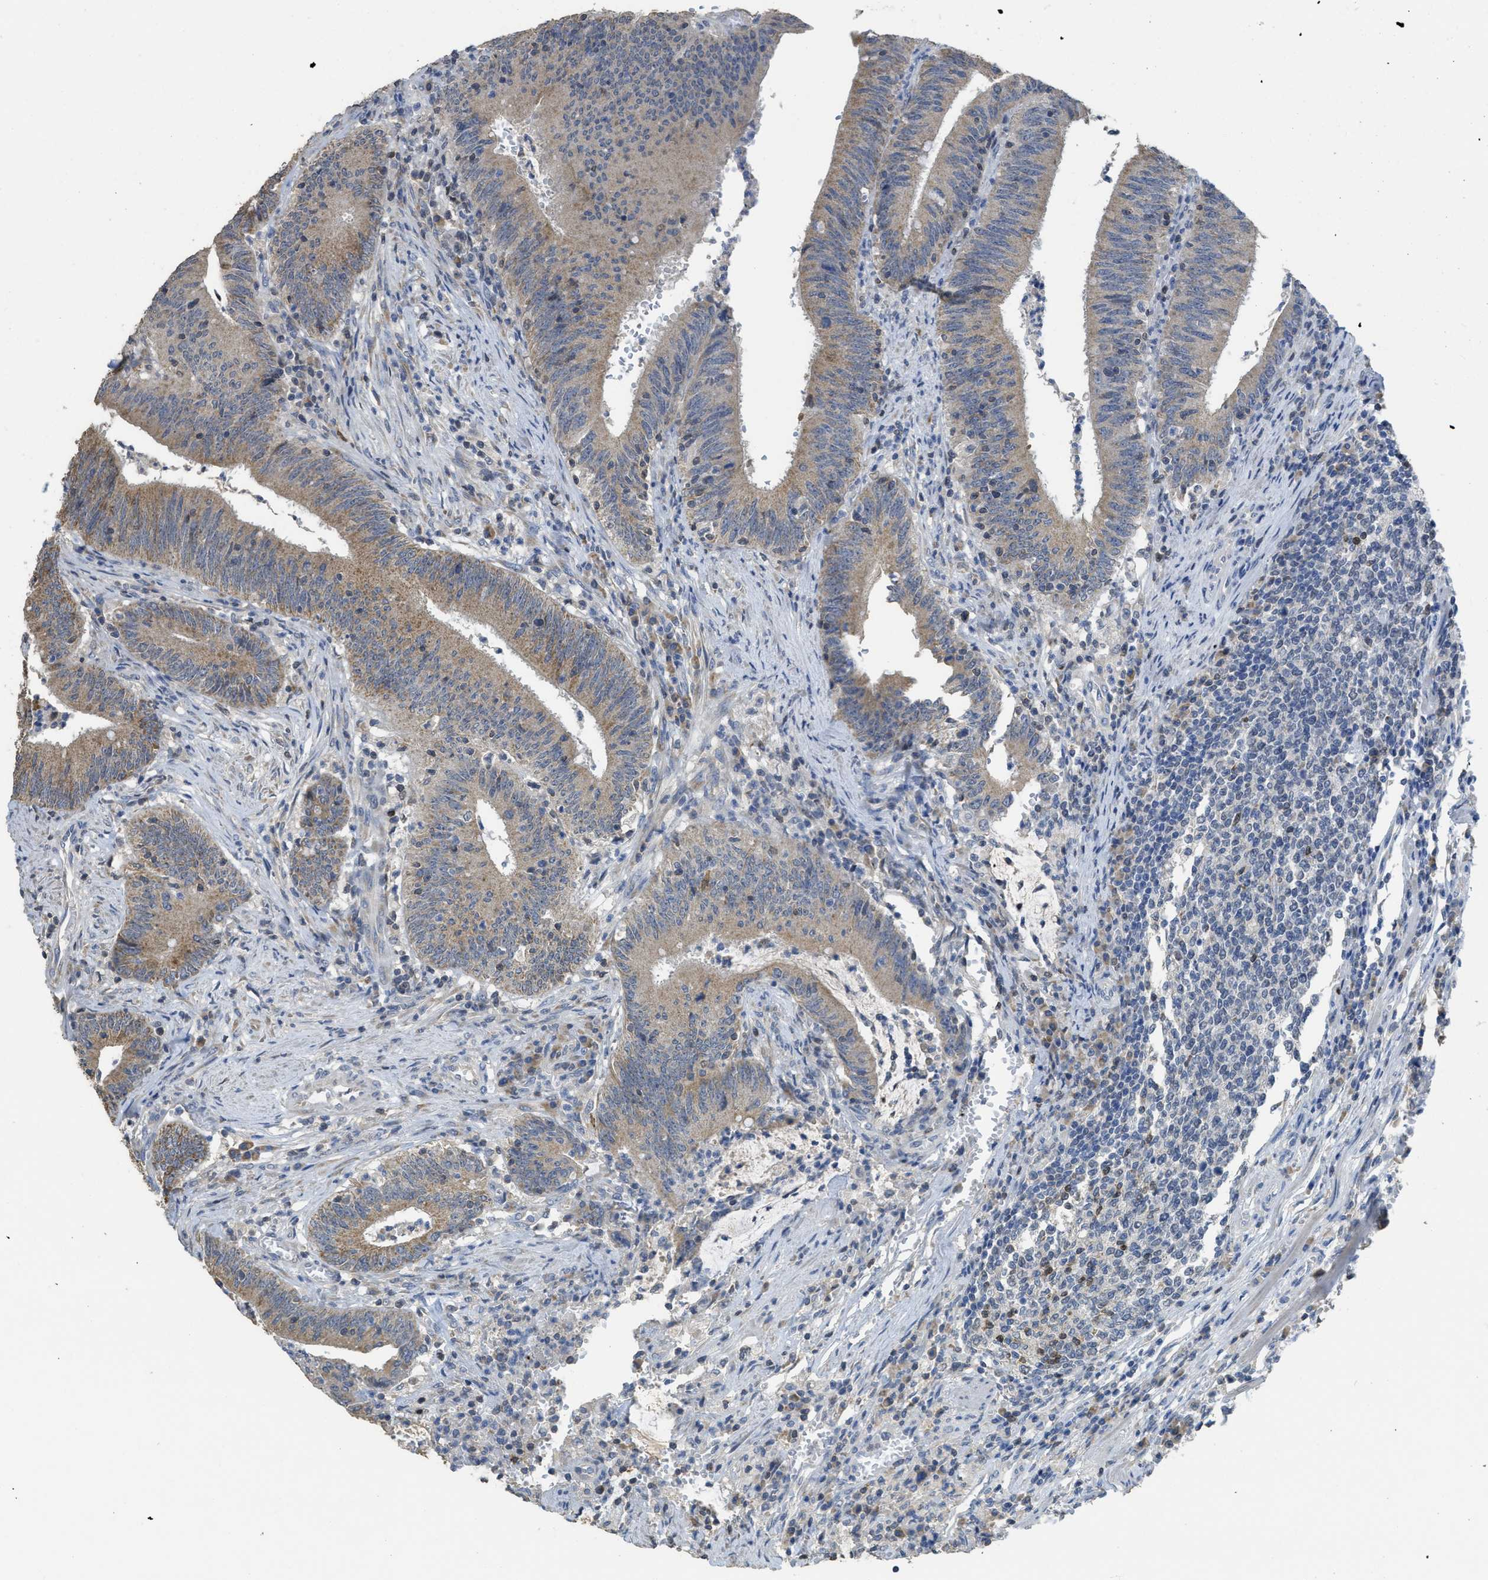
{"staining": {"intensity": "moderate", "quantity": ">75%", "location": "cytoplasmic/membranous"}, "tissue": "colorectal cancer", "cell_type": "Tumor cells", "image_type": "cancer", "snomed": [{"axis": "morphology", "description": "Normal tissue, NOS"}, {"axis": "morphology", "description": "Adenocarcinoma, NOS"}, {"axis": "topography", "description": "Rectum"}], "caption": "About >75% of tumor cells in colorectal adenocarcinoma display moderate cytoplasmic/membranous protein expression as visualized by brown immunohistochemical staining.", "gene": "SFXN2", "patient": {"sex": "female", "age": 66}}